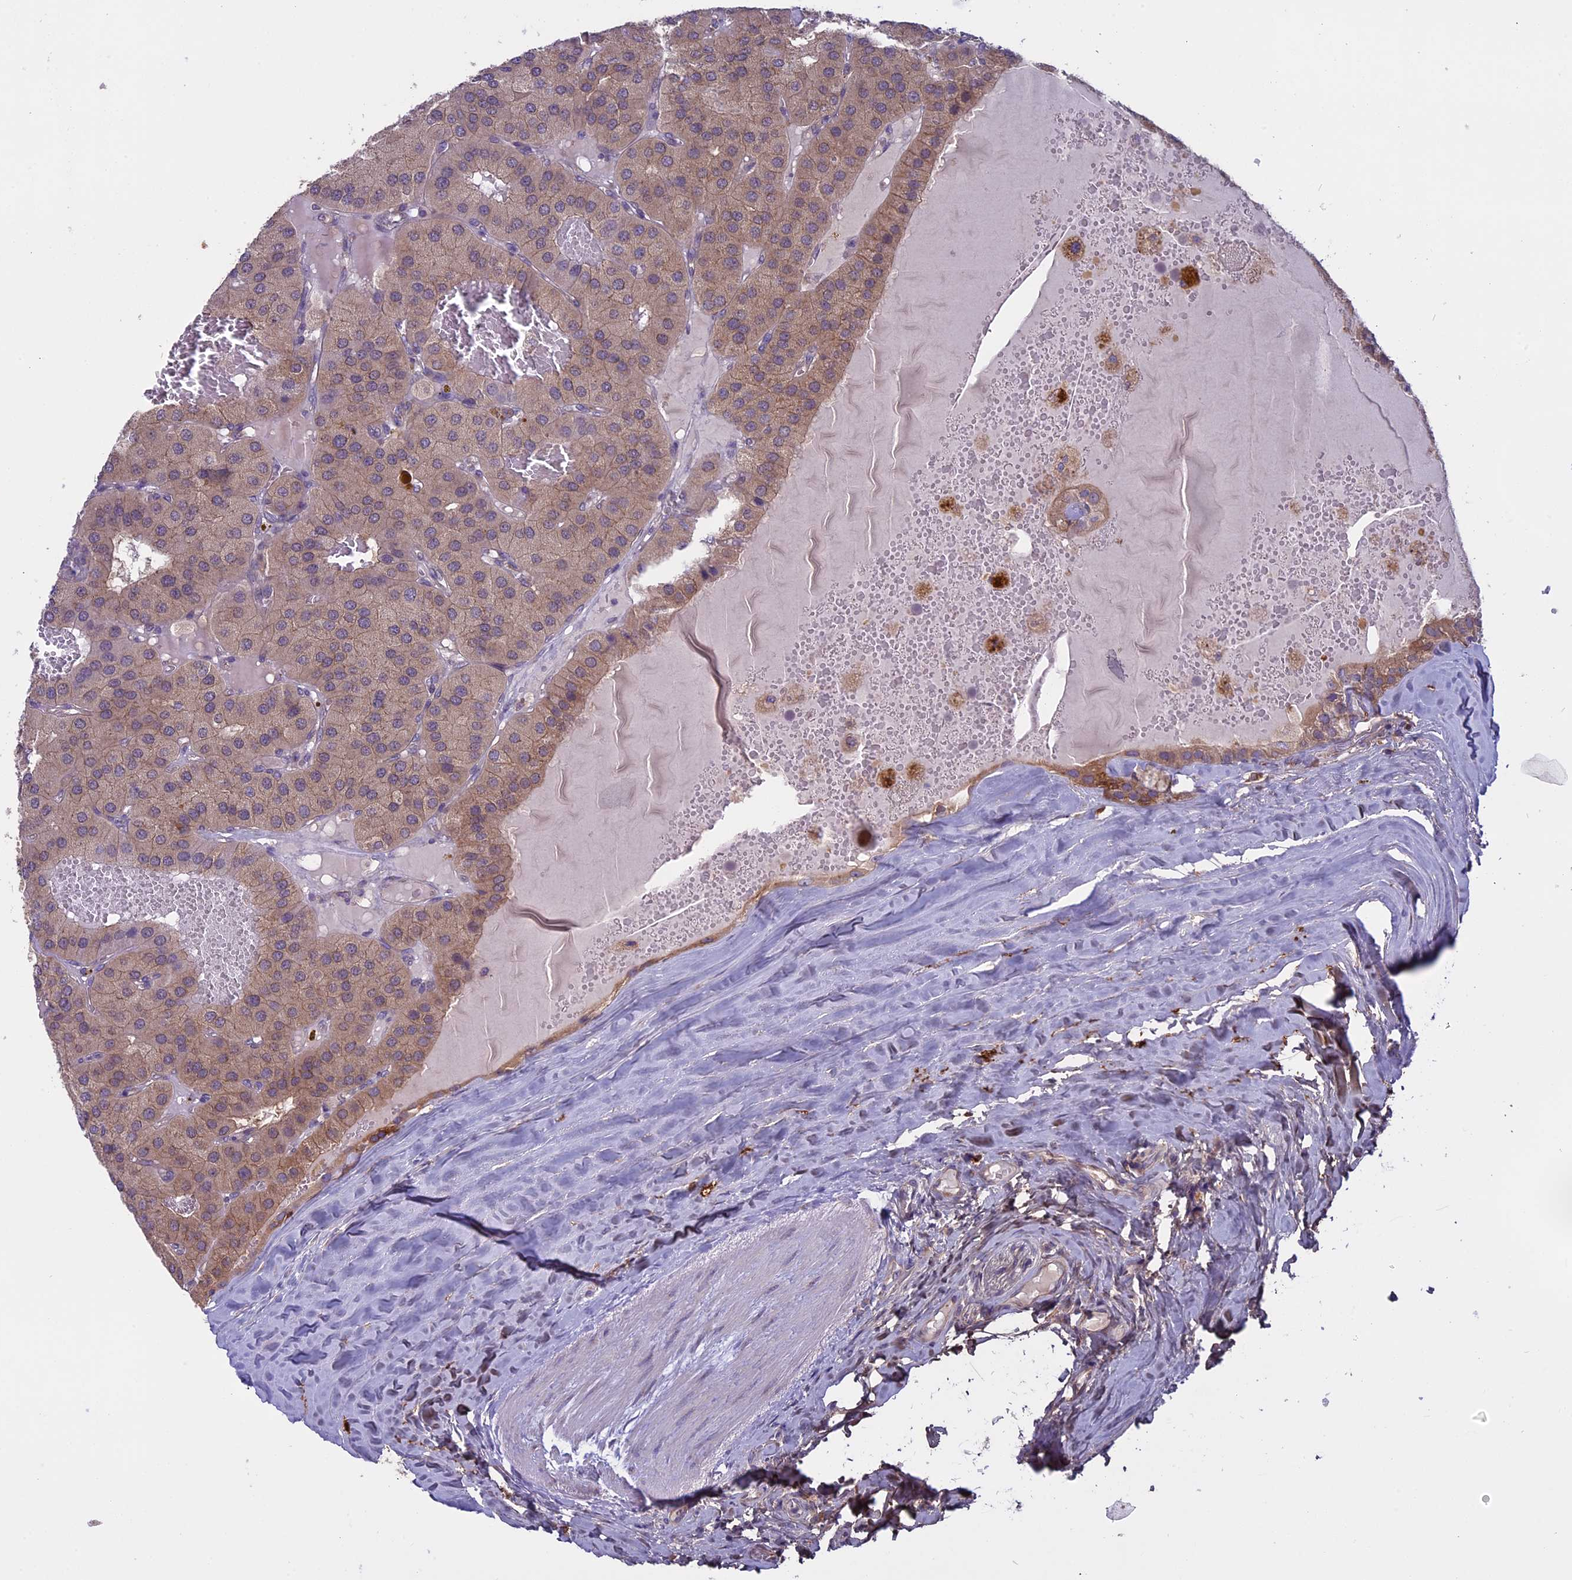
{"staining": {"intensity": "weak", "quantity": ">75%", "location": "cytoplasmic/membranous"}, "tissue": "parathyroid gland", "cell_type": "Glandular cells", "image_type": "normal", "snomed": [{"axis": "morphology", "description": "Normal tissue, NOS"}, {"axis": "morphology", "description": "Adenoma, NOS"}, {"axis": "topography", "description": "Parathyroid gland"}], "caption": "Immunohistochemical staining of normal parathyroid gland reveals low levels of weak cytoplasmic/membranous positivity in approximately >75% of glandular cells.", "gene": "DCTN5", "patient": {"sex": "female", "age": 86}}